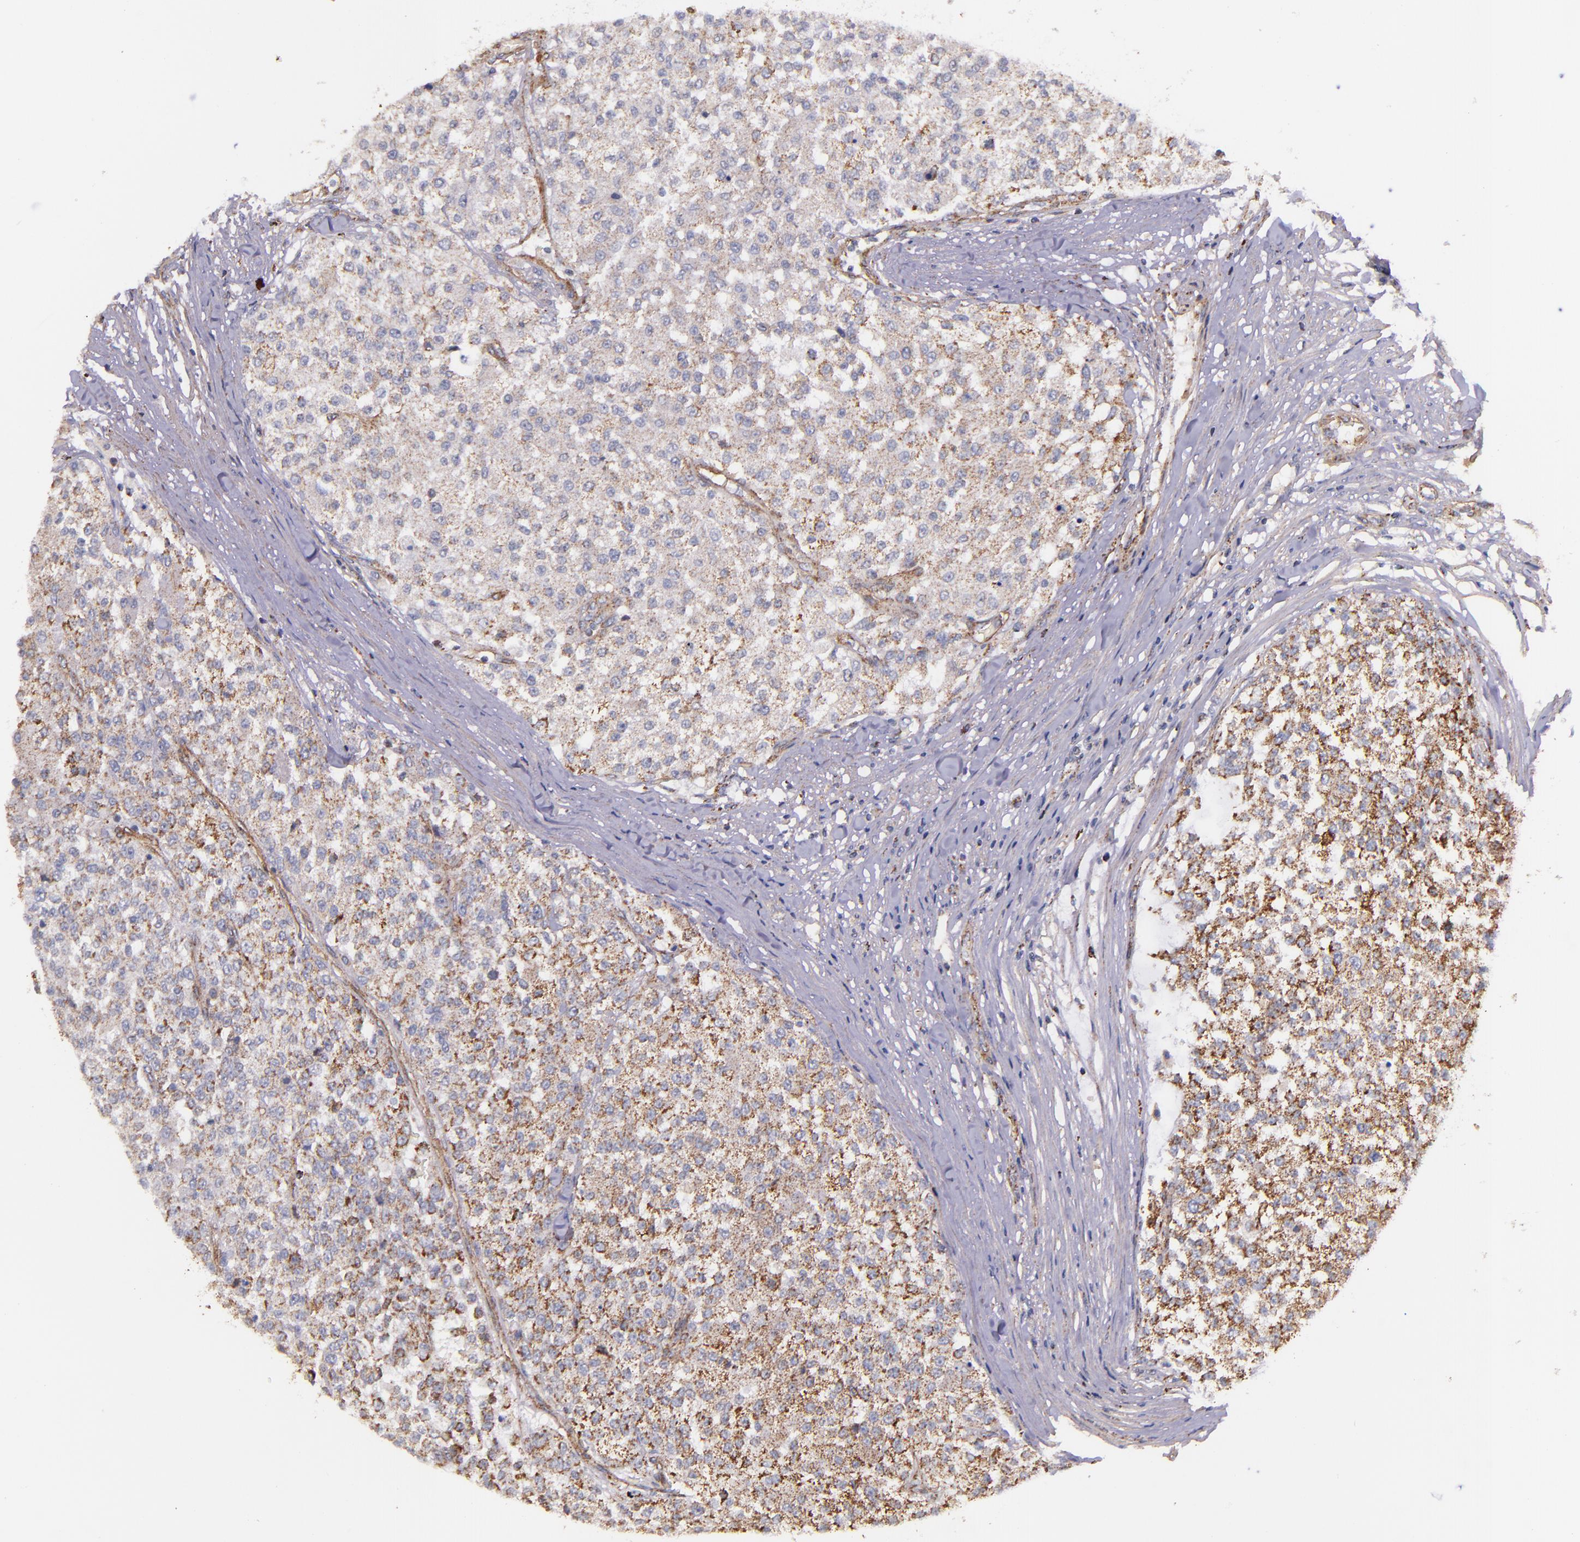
{"staining": {"intensity": "weak", "quantity": ">75%", "location": "cytoplasmic/membranous"}, "tissue": "testis cancer", "cell_type": "Tumor cells", "image_type": "cancer", "snomed": [{"axis": "morphology", "description": "Seminoma, NOS"}, {"axis": "topography", "description": "Testis"}], "caption": "Weak cytoplasmic/membranous staining for a protein is appreciated in about >75% of tumor cells of seminoma (testis) using immunohistochemistry.", "gene": "IDH3G", "patient": {"sex": "male", "age": 59}}